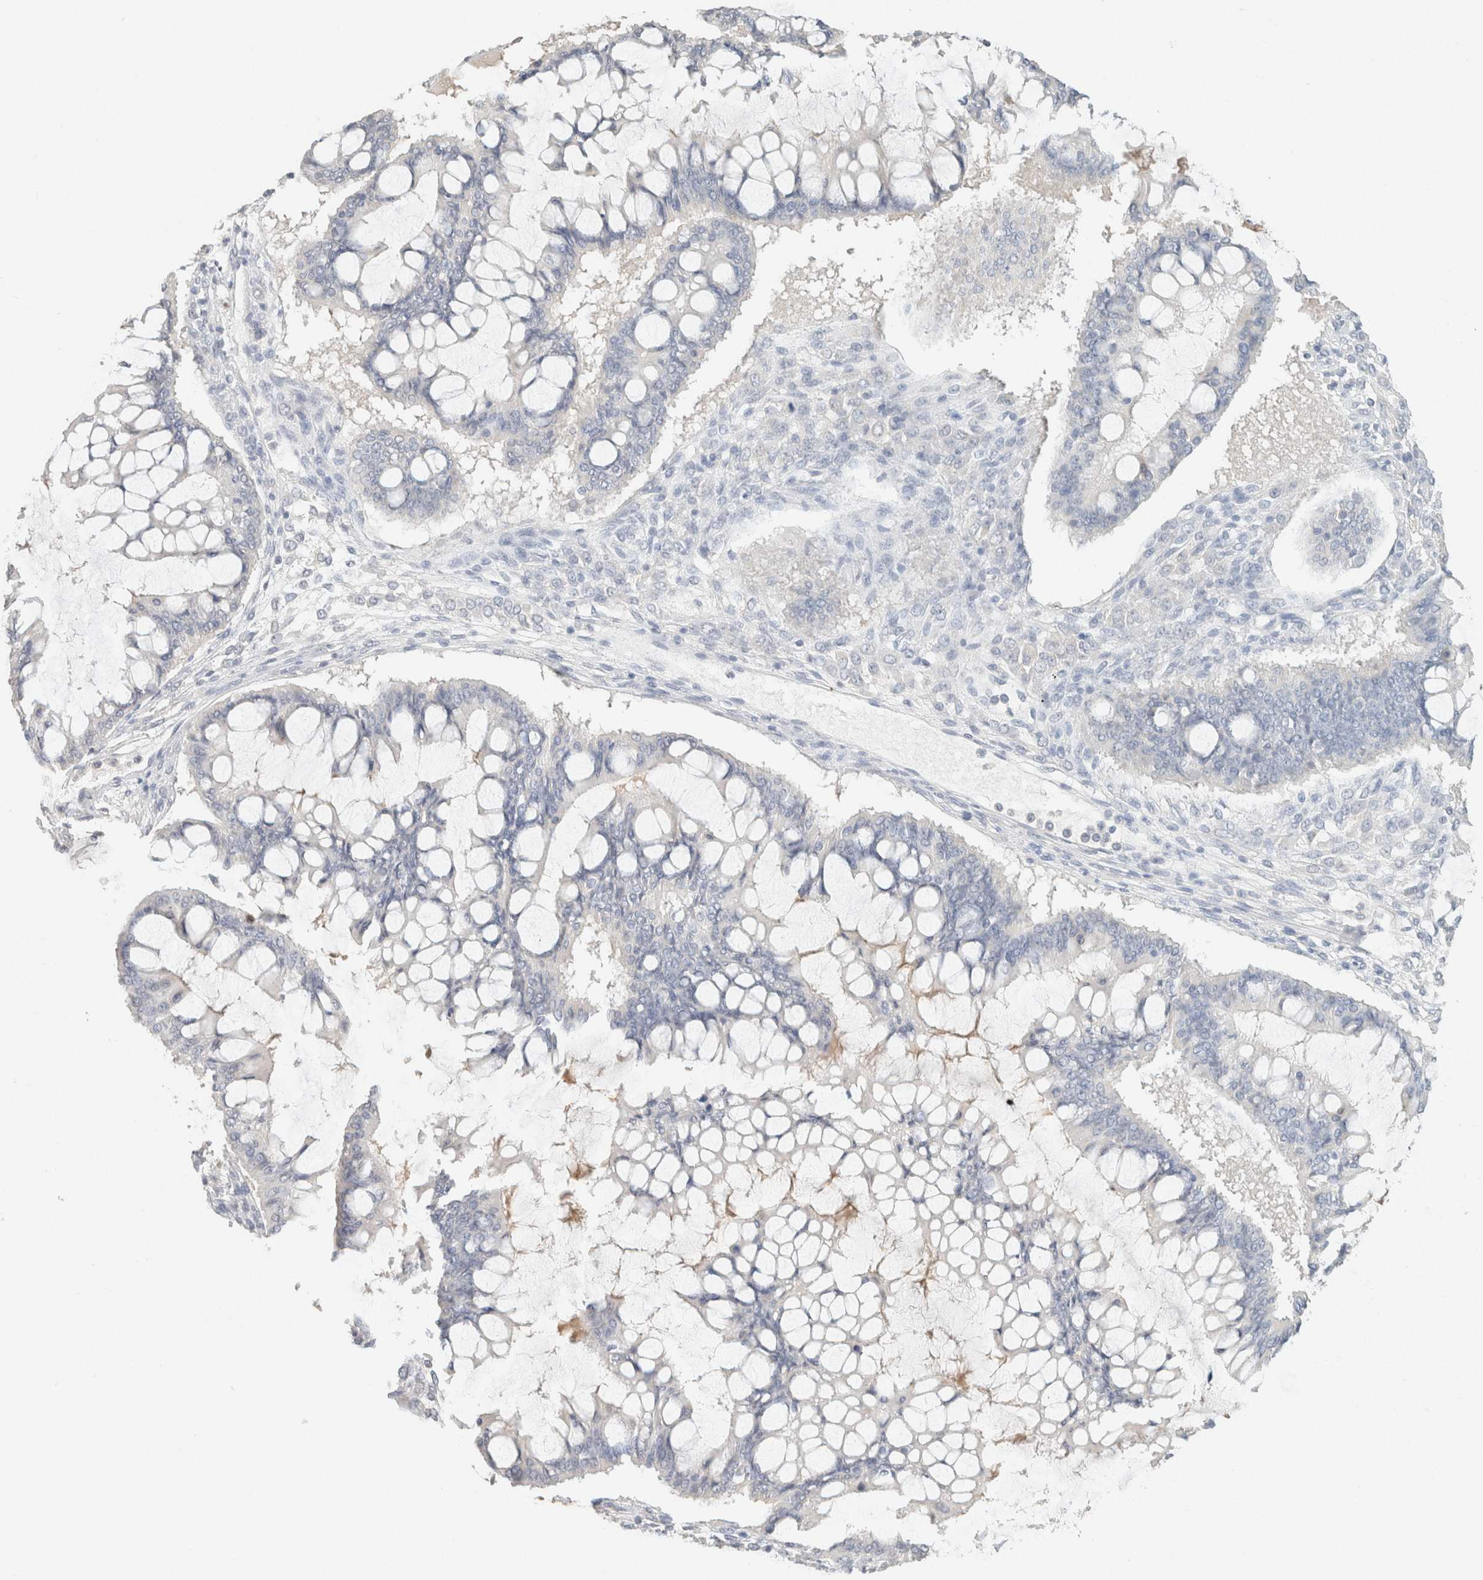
{"staining": {"intensity": "negative", "quantity": "none", "location": "none"}, "tissue": "ovarian cancer", "cell_type": "Tumor cells", "image_type": "cancer", "snomed": [{"axis": "morphology", "description": "Cystadenocarcinoma, mucinous, NOS"}, {"axis": "topography", "description": "Ovary"}], "caption": "Protein analysis of ovarian cancer shows no significant expression in tumor cells.", "gene": "CPA1", "patient": {"sex": "female", "age": 73}}